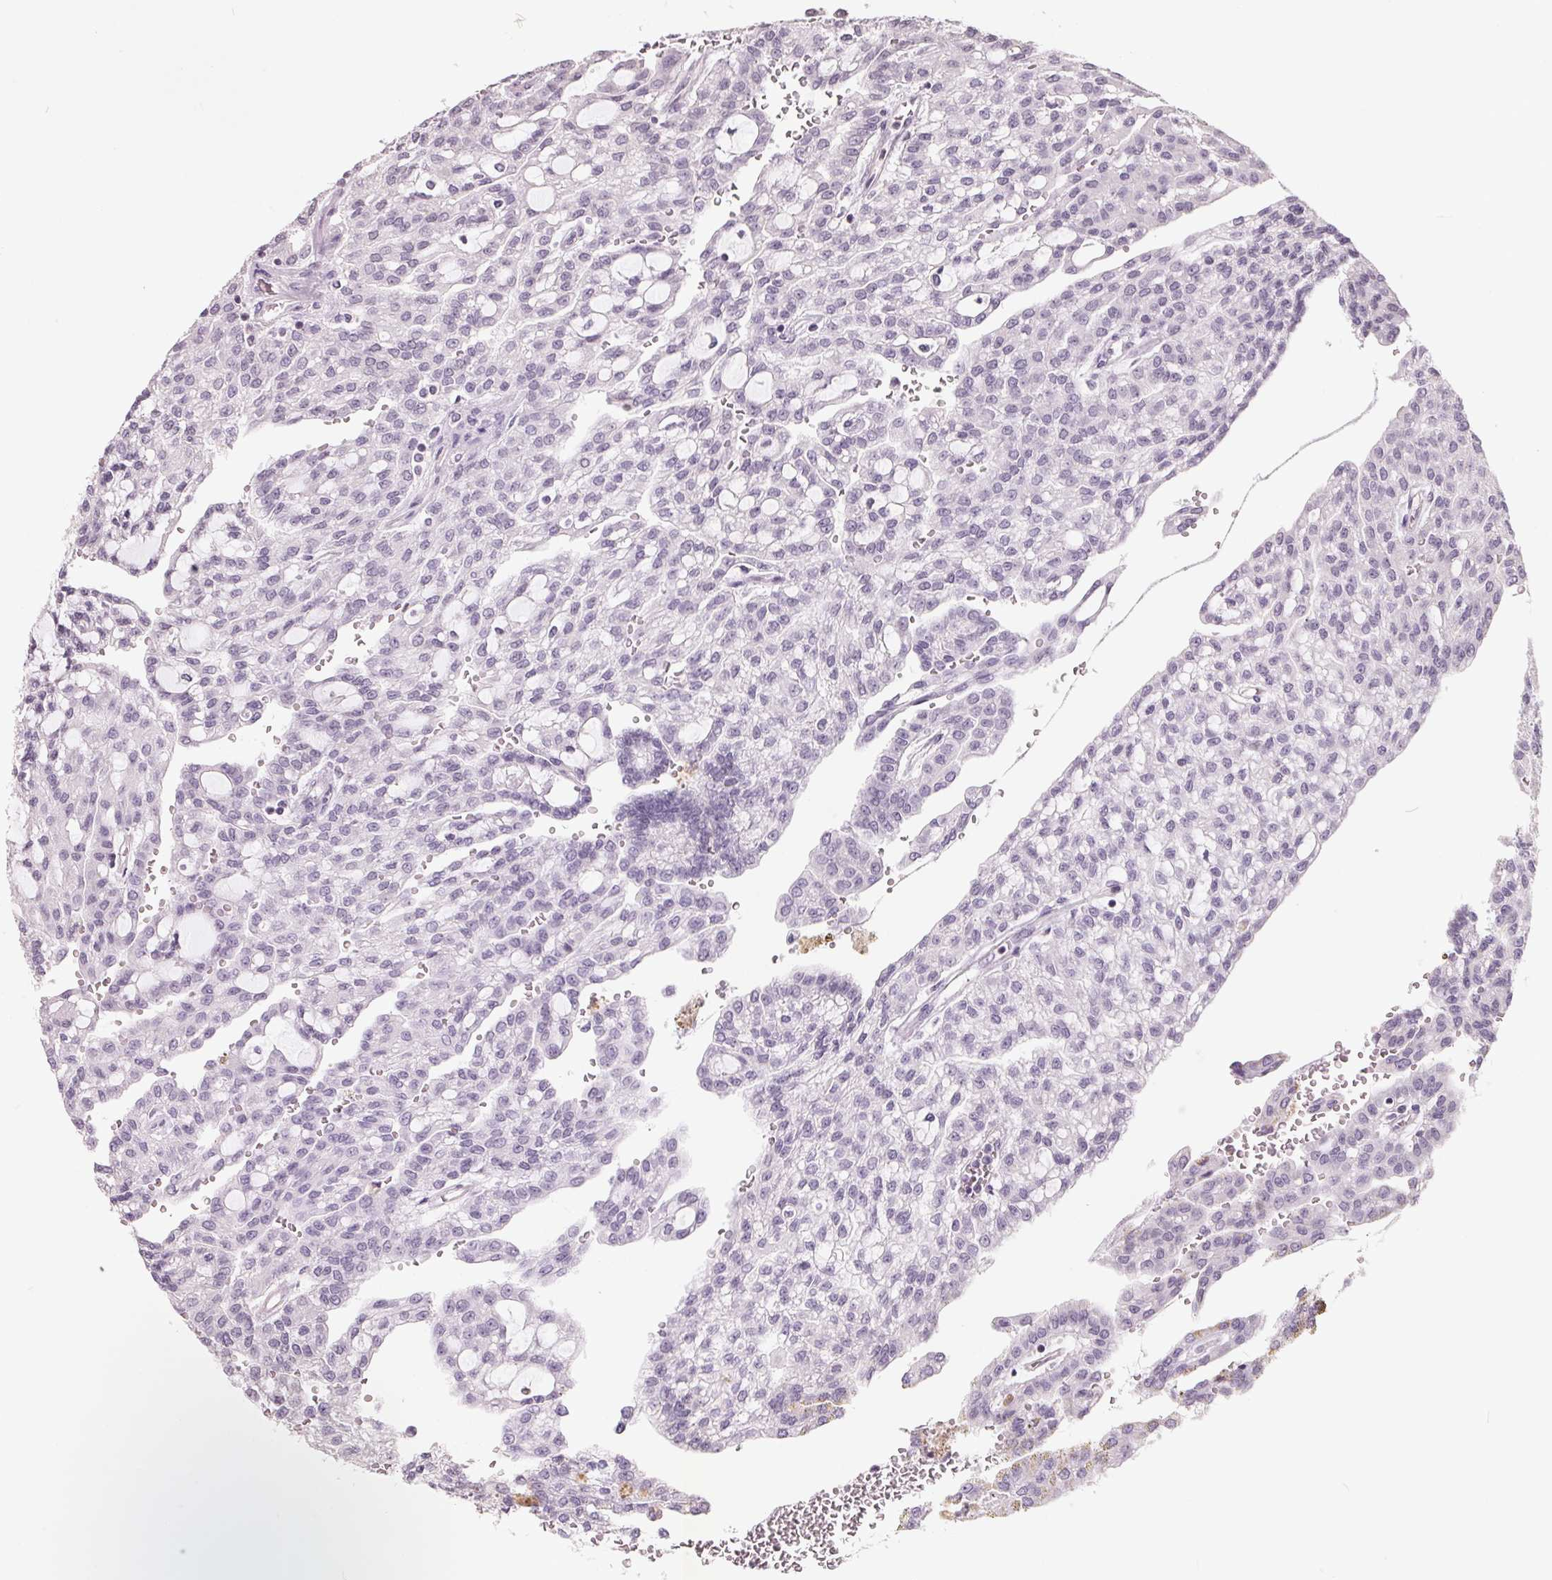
{"staining": {"intensity": "negative", "quantity": "none", "location": "none"}, "tissue": "renal cancer", "cell_type": "Tumor cells", "image_type": "cancer", "snomed": [{"axis": "morphology", "description": "Adenocarcinoma, NOS"}, {"axis": "topography", "description": "Kidney"}], "caption": "DAB immunohistochemical staining of human renal adenocarcinoma exhibits no significant positivity in tumor cells.", "gene": "FTCD", "patient": {"sex": "male", "age": 63}}